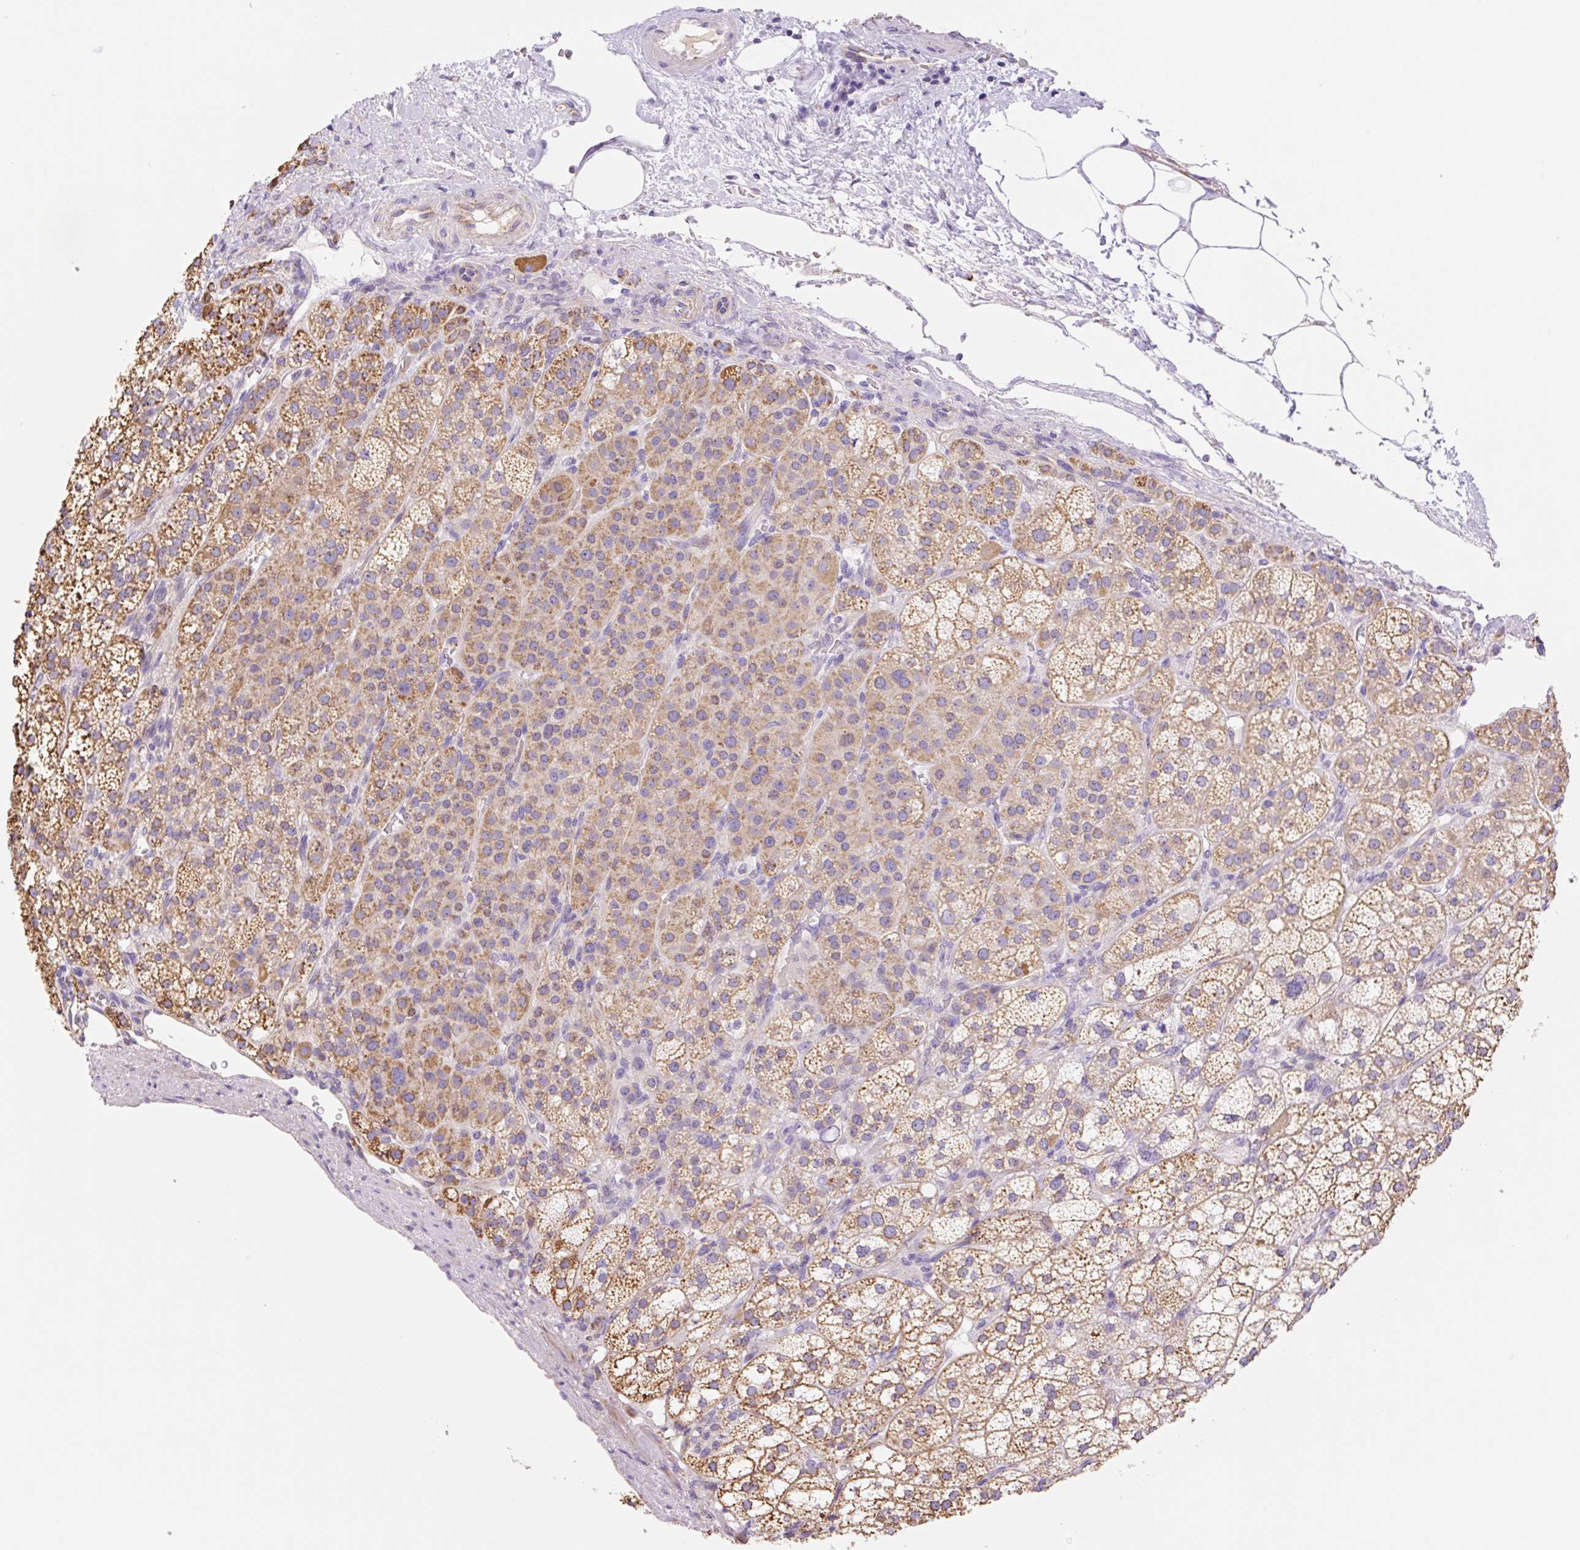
{"staining": {"intensity": "moderate", "quantity": ">75%", "location": "cytoplasmic/membranous"}, "tissue": "adrenal gland", "cell_type": "Glandular cells", "image_type": "normal", "snomed": [{"axis": "morphology", "description": "Normal tissue, NOS"}, {"axis": "topography", "description": "Adrenal gland"}], "caption": "A medium amount of moderate cytoplasmic/membranous positivity is present in approximately >75% of glandular cells in unremarkable adrenal gland. (IHC, brightfield microscopy, high magnification).", "gene": "ESAM", "patient": {"sex": "female", "age": 60}}